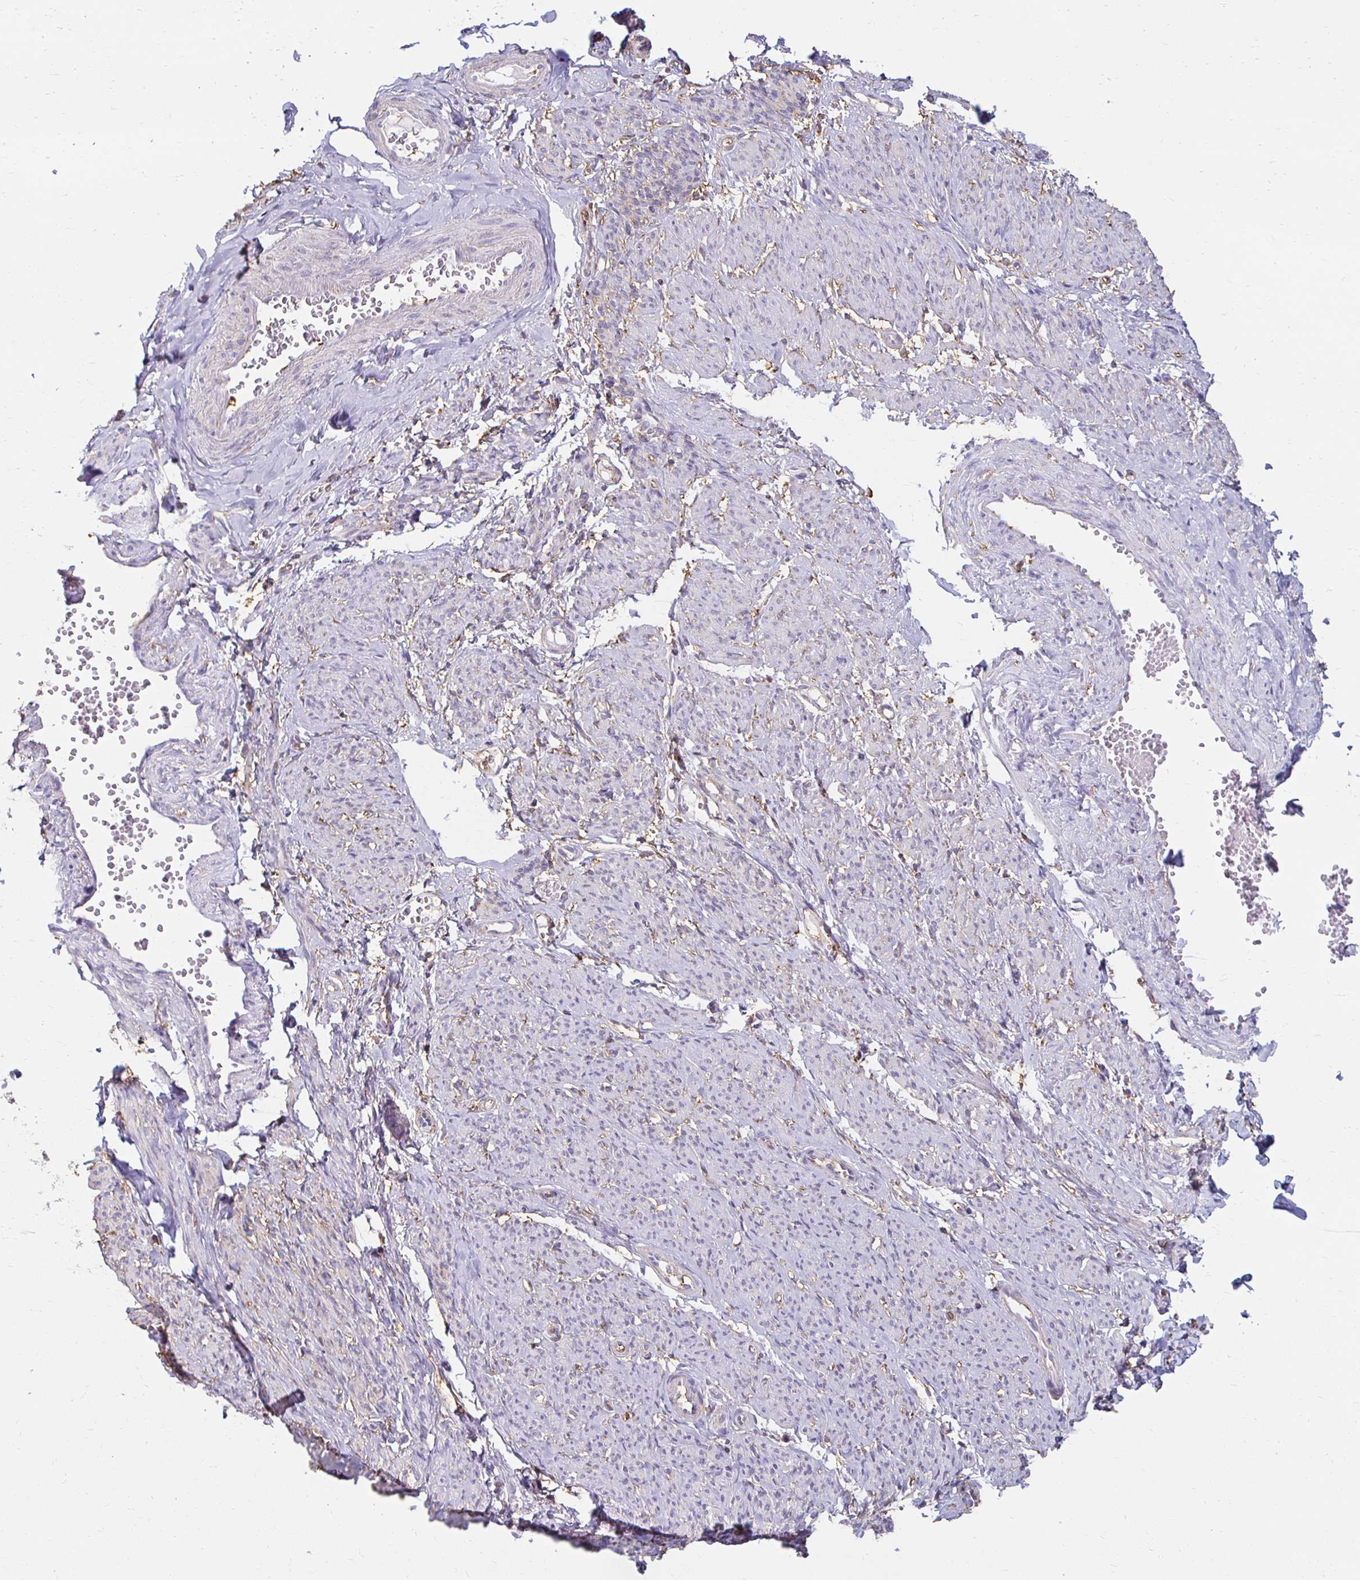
{"staining": {"intensity": "negative", "quantity": "none", "location": "none"}, "tissue": "smooth muscle", "cell_type": "Smooth muscle cells", "image_type": "normal", "snomed": [{"axis": "morphology", "description": "Normal tissue, NOS"}, {"axis": "topography", "description": "Smooth muscle"}], "caption": "Immunohistochemistry photomicrograph of unremarkable human smooth muscle stained for a protein (brown), which displays no positivity in smooth muscle cells. (Immunohistochemistry (ihc), brightfield microscopy, high magnification).", "gene": "TAS1R3", "patient": {"sex": "female", "age": 65}}